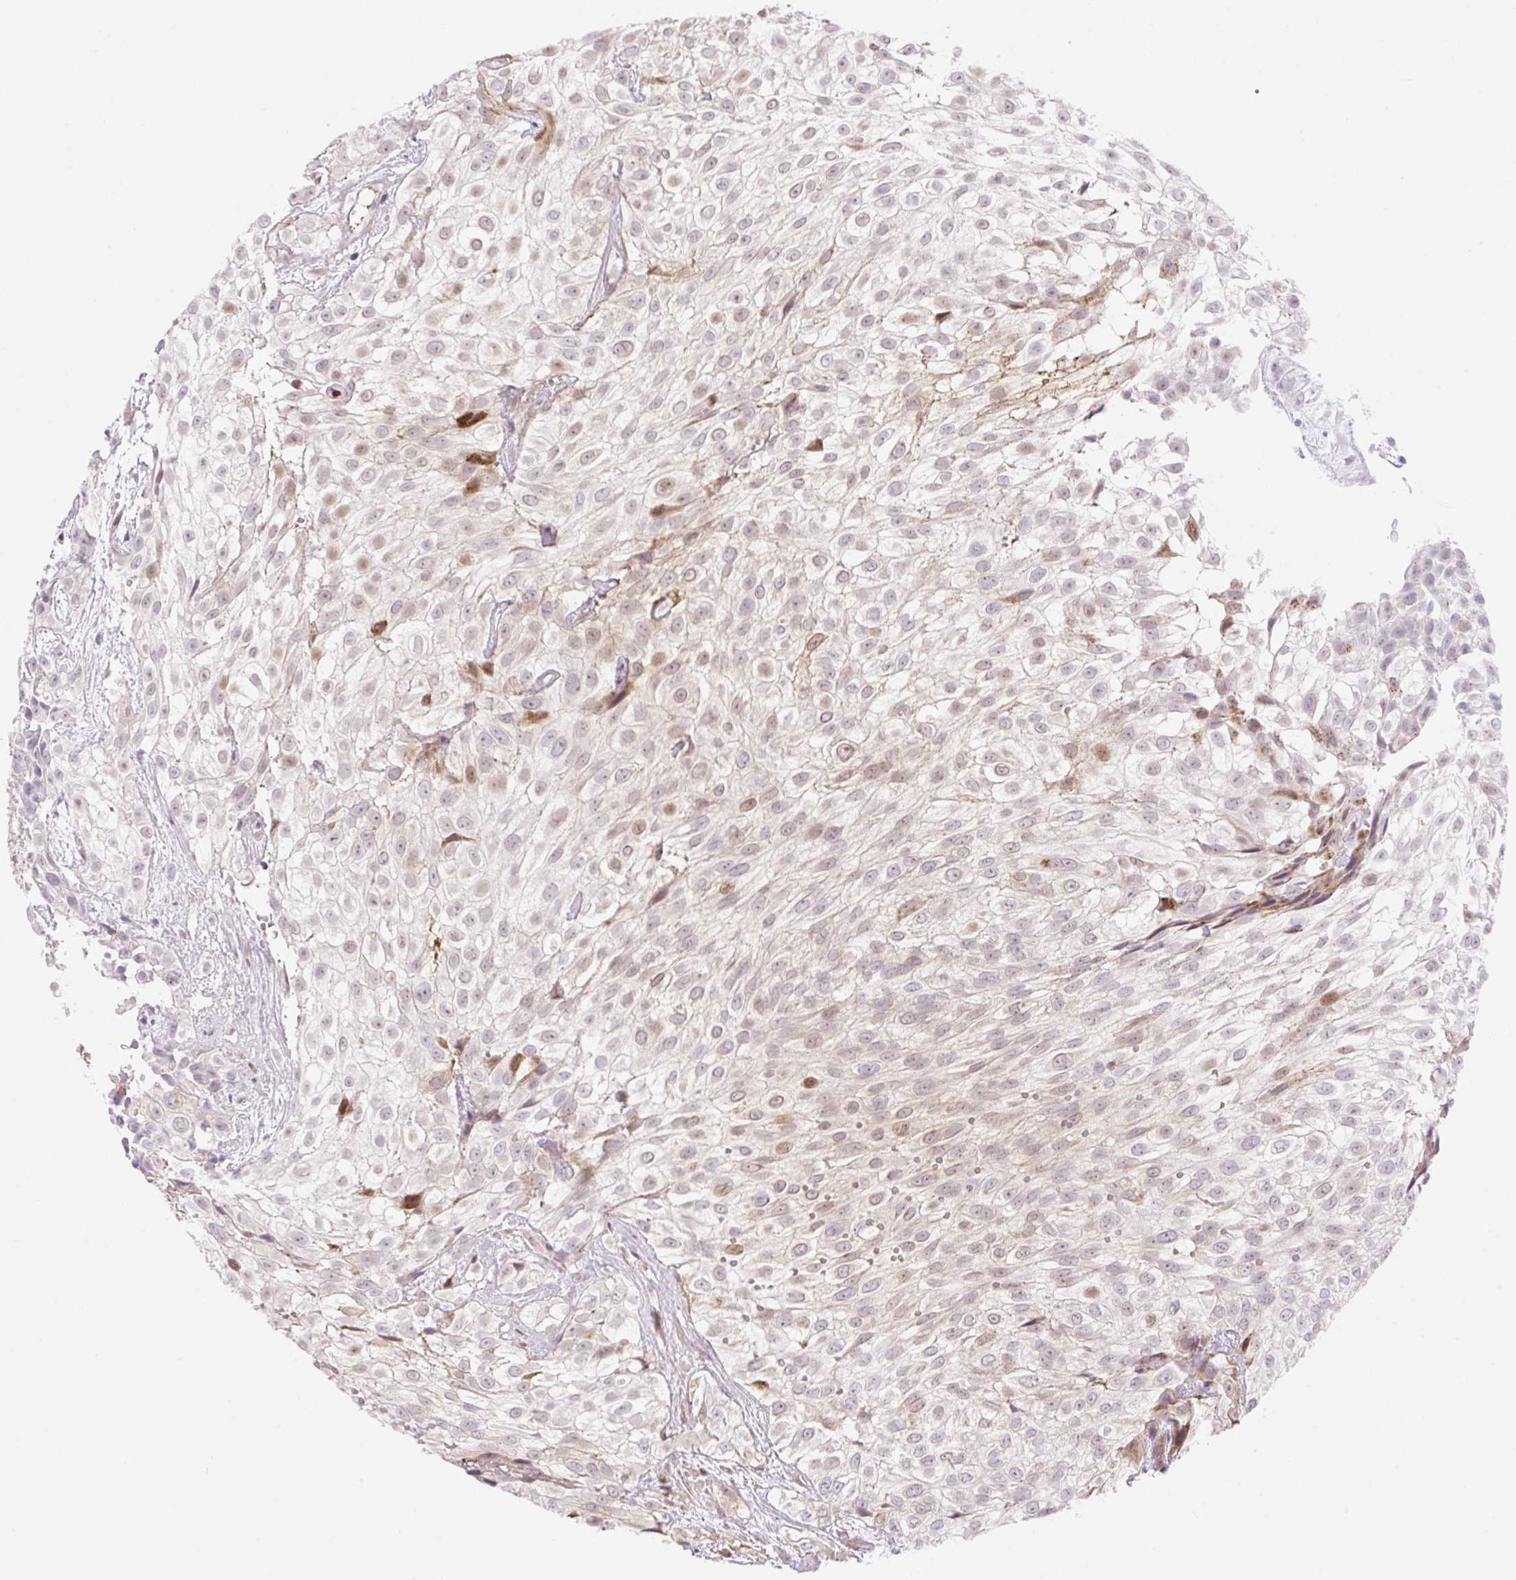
{"staining": {"intensity": "moderate", "quantity": "25%-75%", "location": "cytoplasmic/membranous,nuclear"}, "tissue": "urothelial cancer", "cell_type": "Tumor cells", "image_type": "cancer", "snomed": [{"axis": "morphology", "description": "Urothelial carcinoma, High grade"}, {"axis": "topography", "description": "Urinary bladder"}], "caption": "Immunohistochemistry (IHC) micrograph of neoplastic tissue: urothelial cancer stained using immunohistochemistry (IHC) shows medium levels of moderate protein expression localized specifically in the cytoplasmic/membranous and nuclear of tumor cells, appearing as a cytoplasmic/membranous and nuclear brown color.", "gene": "ZFP41", "patient": {"sex": "male", "age": 56}}